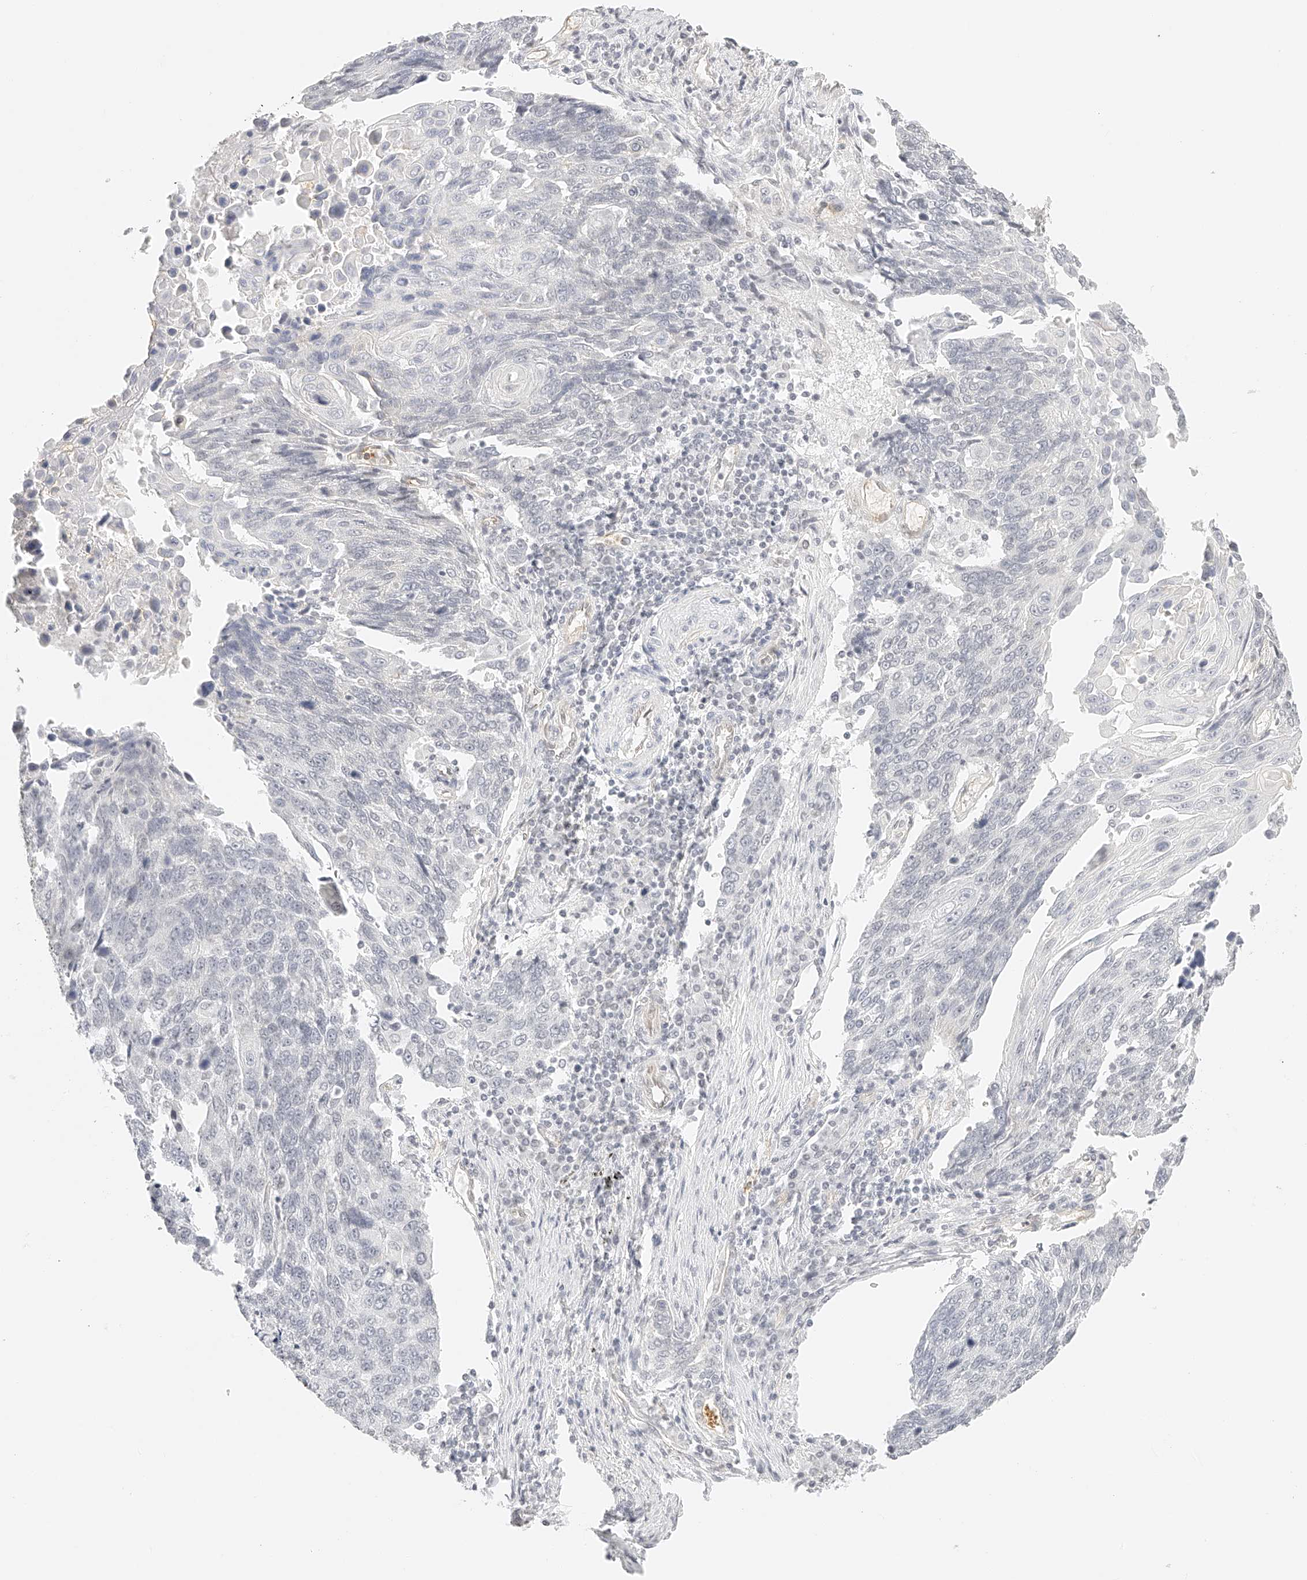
{"staining": {"intensity": "negative", "quantity": "none", "location": "none"}, "tissue": "lung cancer", "cell_type": "Tumor cells", "image_type": "cancer", "snomed": [{"axis": "morphology", "description": "Squamous cell carcinoma, NOS"}, {"axis": "topography", "description": "Lung"}], "caption": "DAB immunohistochemical staining of lung cancer displays no significant expression in tumor cells.", "gene": "ZFP69", "patient": {"sex": "male", "age": 66}}